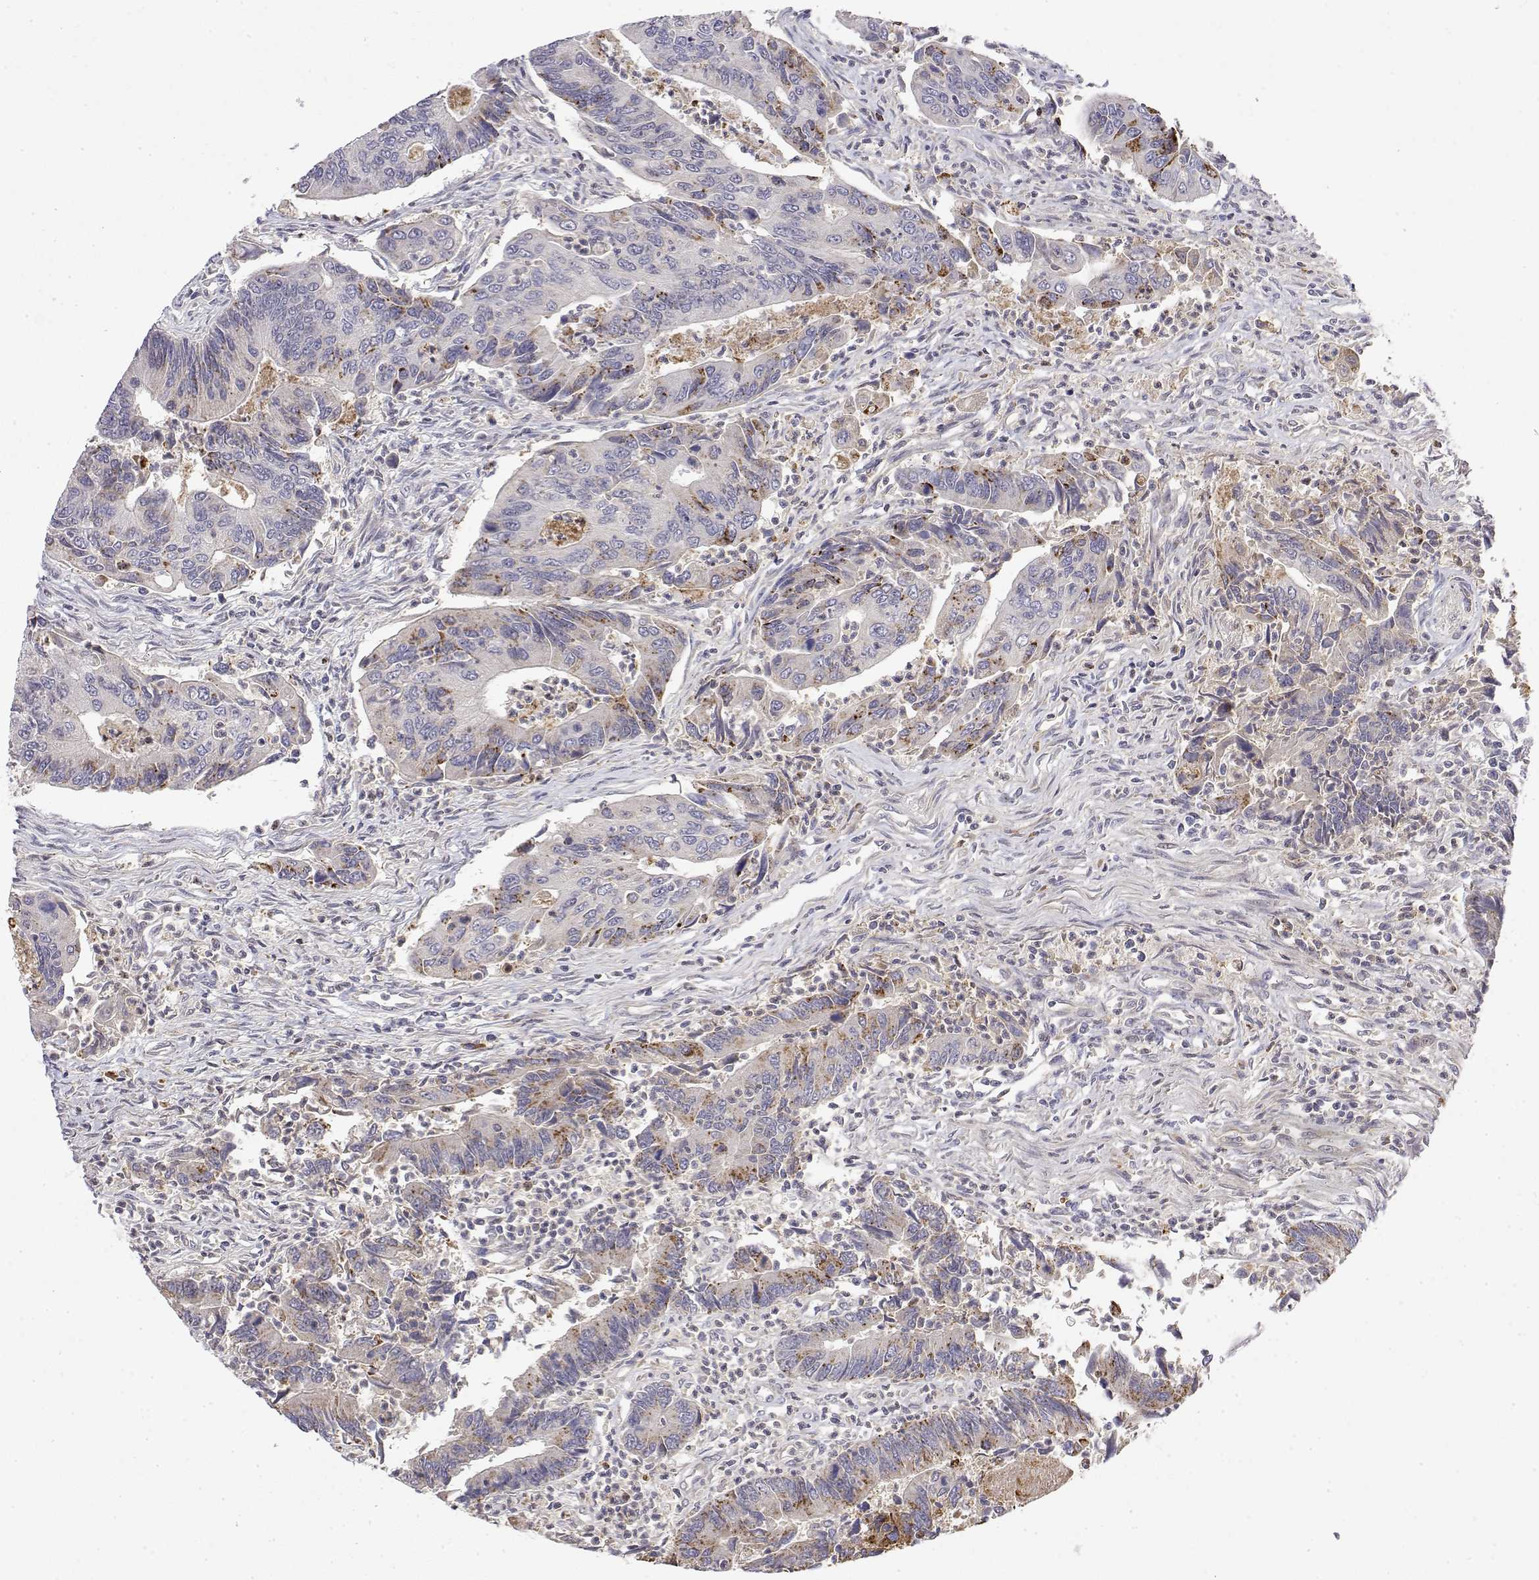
{"staining": {"intensity": "moderate", "quantity": "<25%", "location": "cytoplasmic/membranous"}, "tissue": "colorectal cancer", "cell_type": "Tumor cells", "image_type": "cancer", "snomed": [{"axis": "morphology", "description": "Adenocarcinoma, NOS"}, {"axis": "topography", "description": "Colon"}], "caption": "Immunohistochemical staining of adenocarcinoma (colorectal) exhibits moderate cytoplasmic/membranous protein positivity in about <25% of tumor cells. (DAB (3,3'-diaminobenzidine) IHC with brightfield microscopy, high magnification).", "gene": "IGFBP4", "patient": {"sex": "female", "age": 67}}